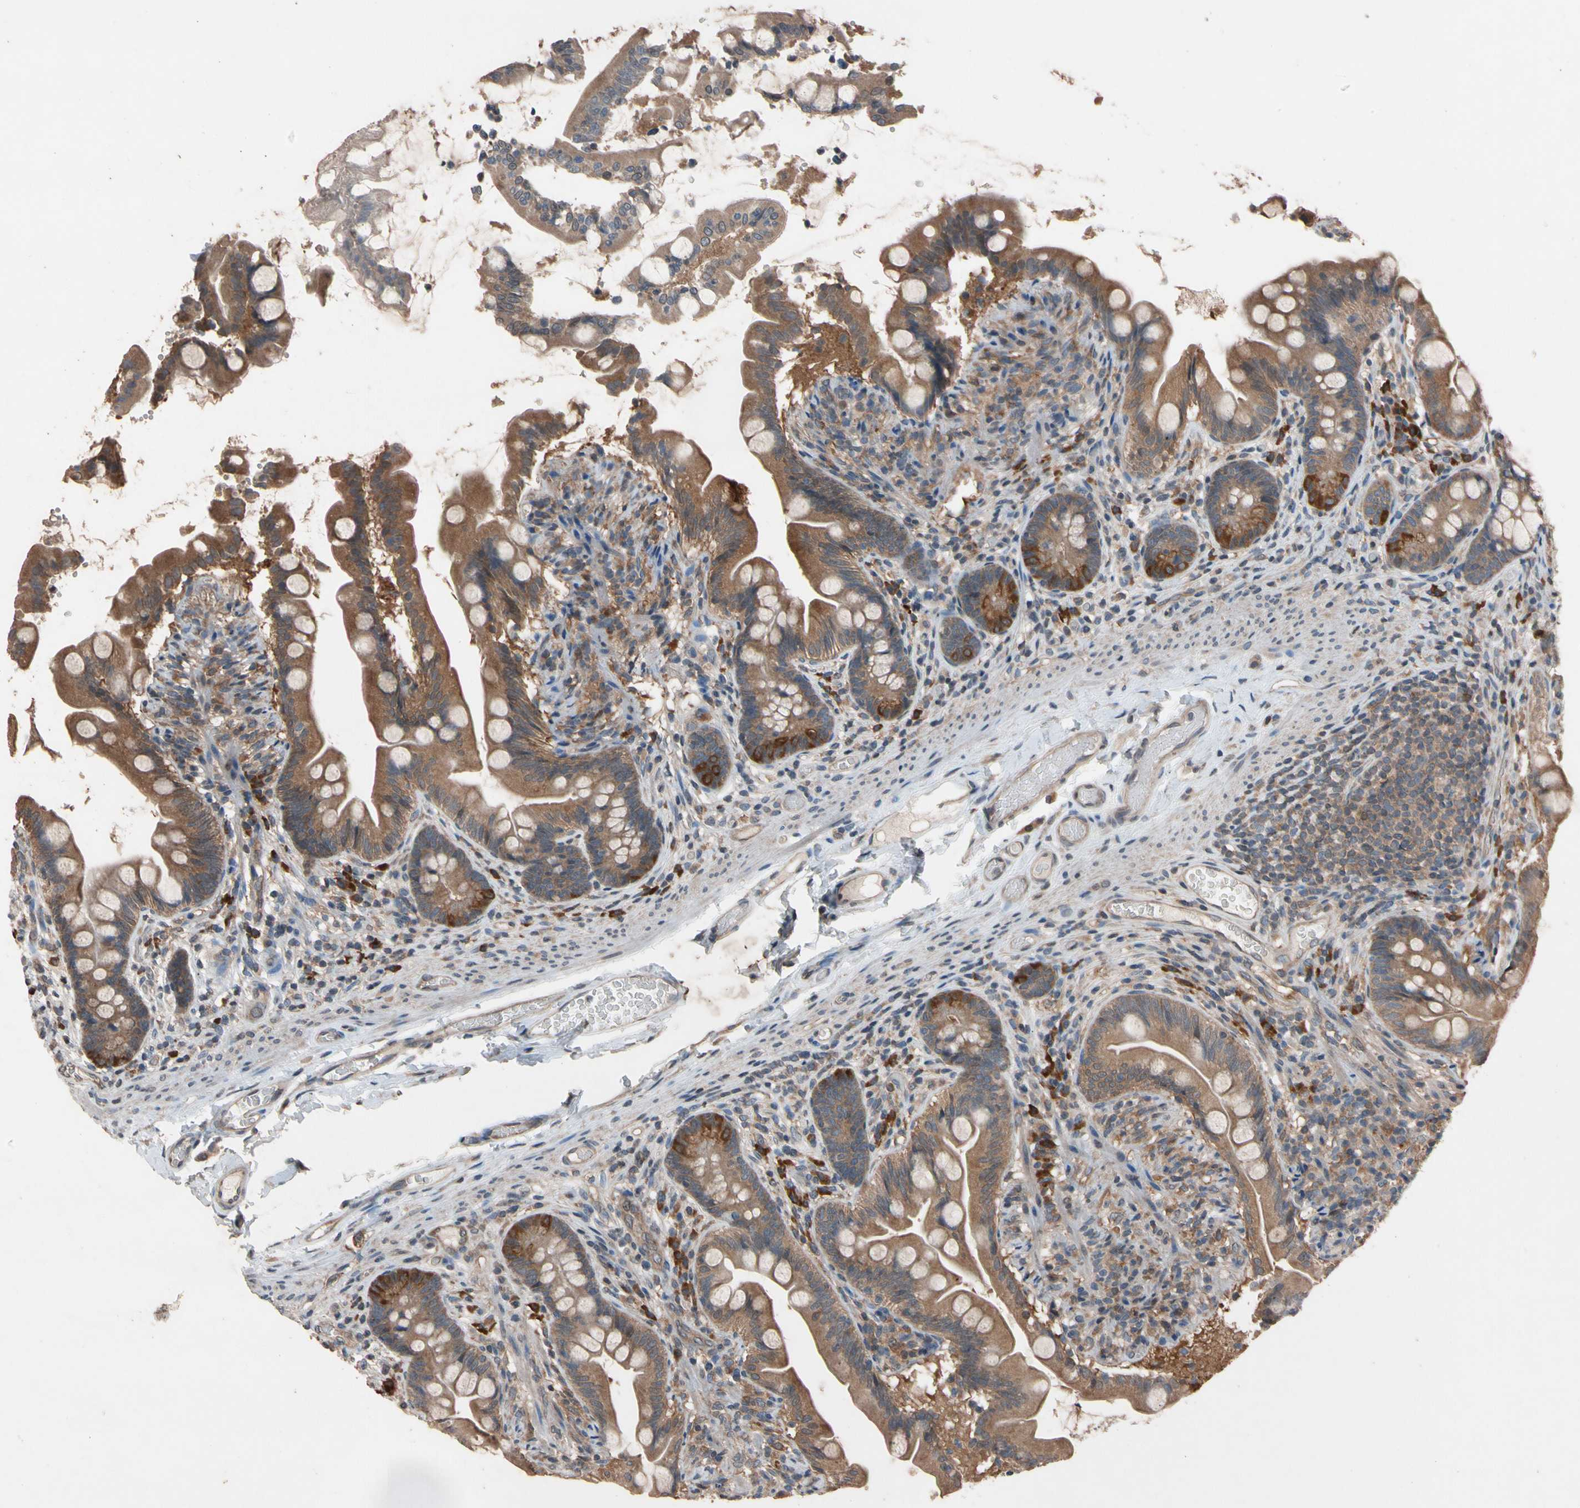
{"staining": {"intensity": "moderate", "quantity": ">75%", "location": "cytoplasmic/membranous"}, "tissue": "small intestine", "cell_type": "Glandular cells", "image_type": "normal", "snomed": [{"axis": "morphology", "description": "Normal tissue, NOS"}, {"axis": "topography", "description": "Small intestine"}], "caption": "Normal small intestine reveals moderate cytoplasmic/membranous positivity in approximately >75% of glandular cells (Stains: DAB in brown, nuclei in blue, Microscopy: brightfield microscopy at high magnification)..", "gene": "PRDX4", "patient": {"sex": "female", "age": 56}}